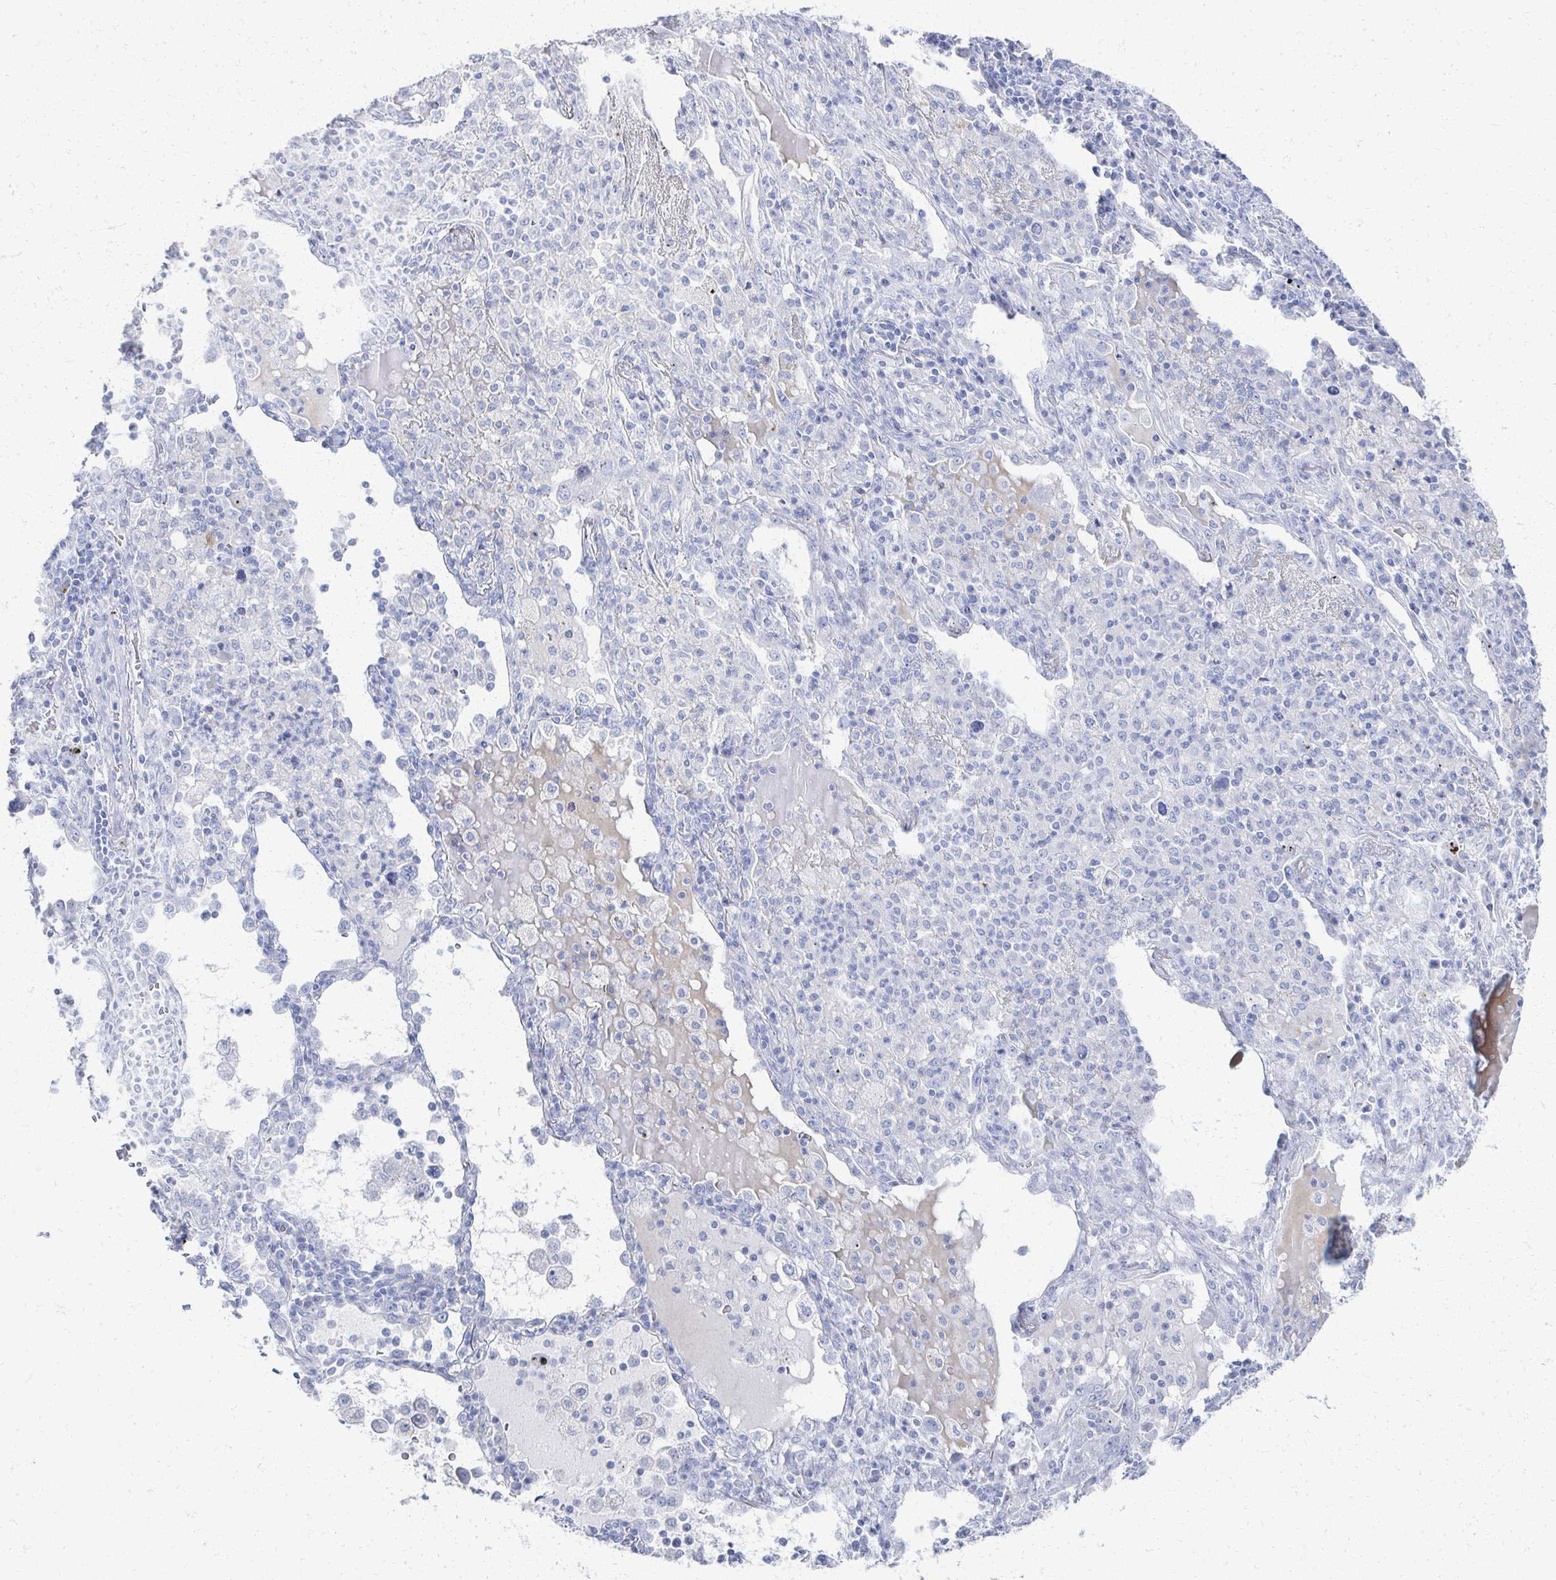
{"staining": {"intensity": "negative", "quantity": "none", "location": "none"}, "tissue": "lung cancer", "cell_type": "Tumor cells", "image_type": "cancer", "snomed": [{"axis": "morphology", "description": "Adenocarcinoma, NOS"}, {"axis": "topography", "description": "Lung"}], "caption": "A high-resolution photomicrograph shows immunohistochemistry staining of adenocarcinoma (lung), which exhibits no significant positivity in tumor cells. The staining is performed using DAB (3,3'-diaminobenzidine) brown chromogen with nuclei counter-stained in using hematoxylin.", "gene": "PRR20A", "patient": {"sex": "female", "age": 57}}